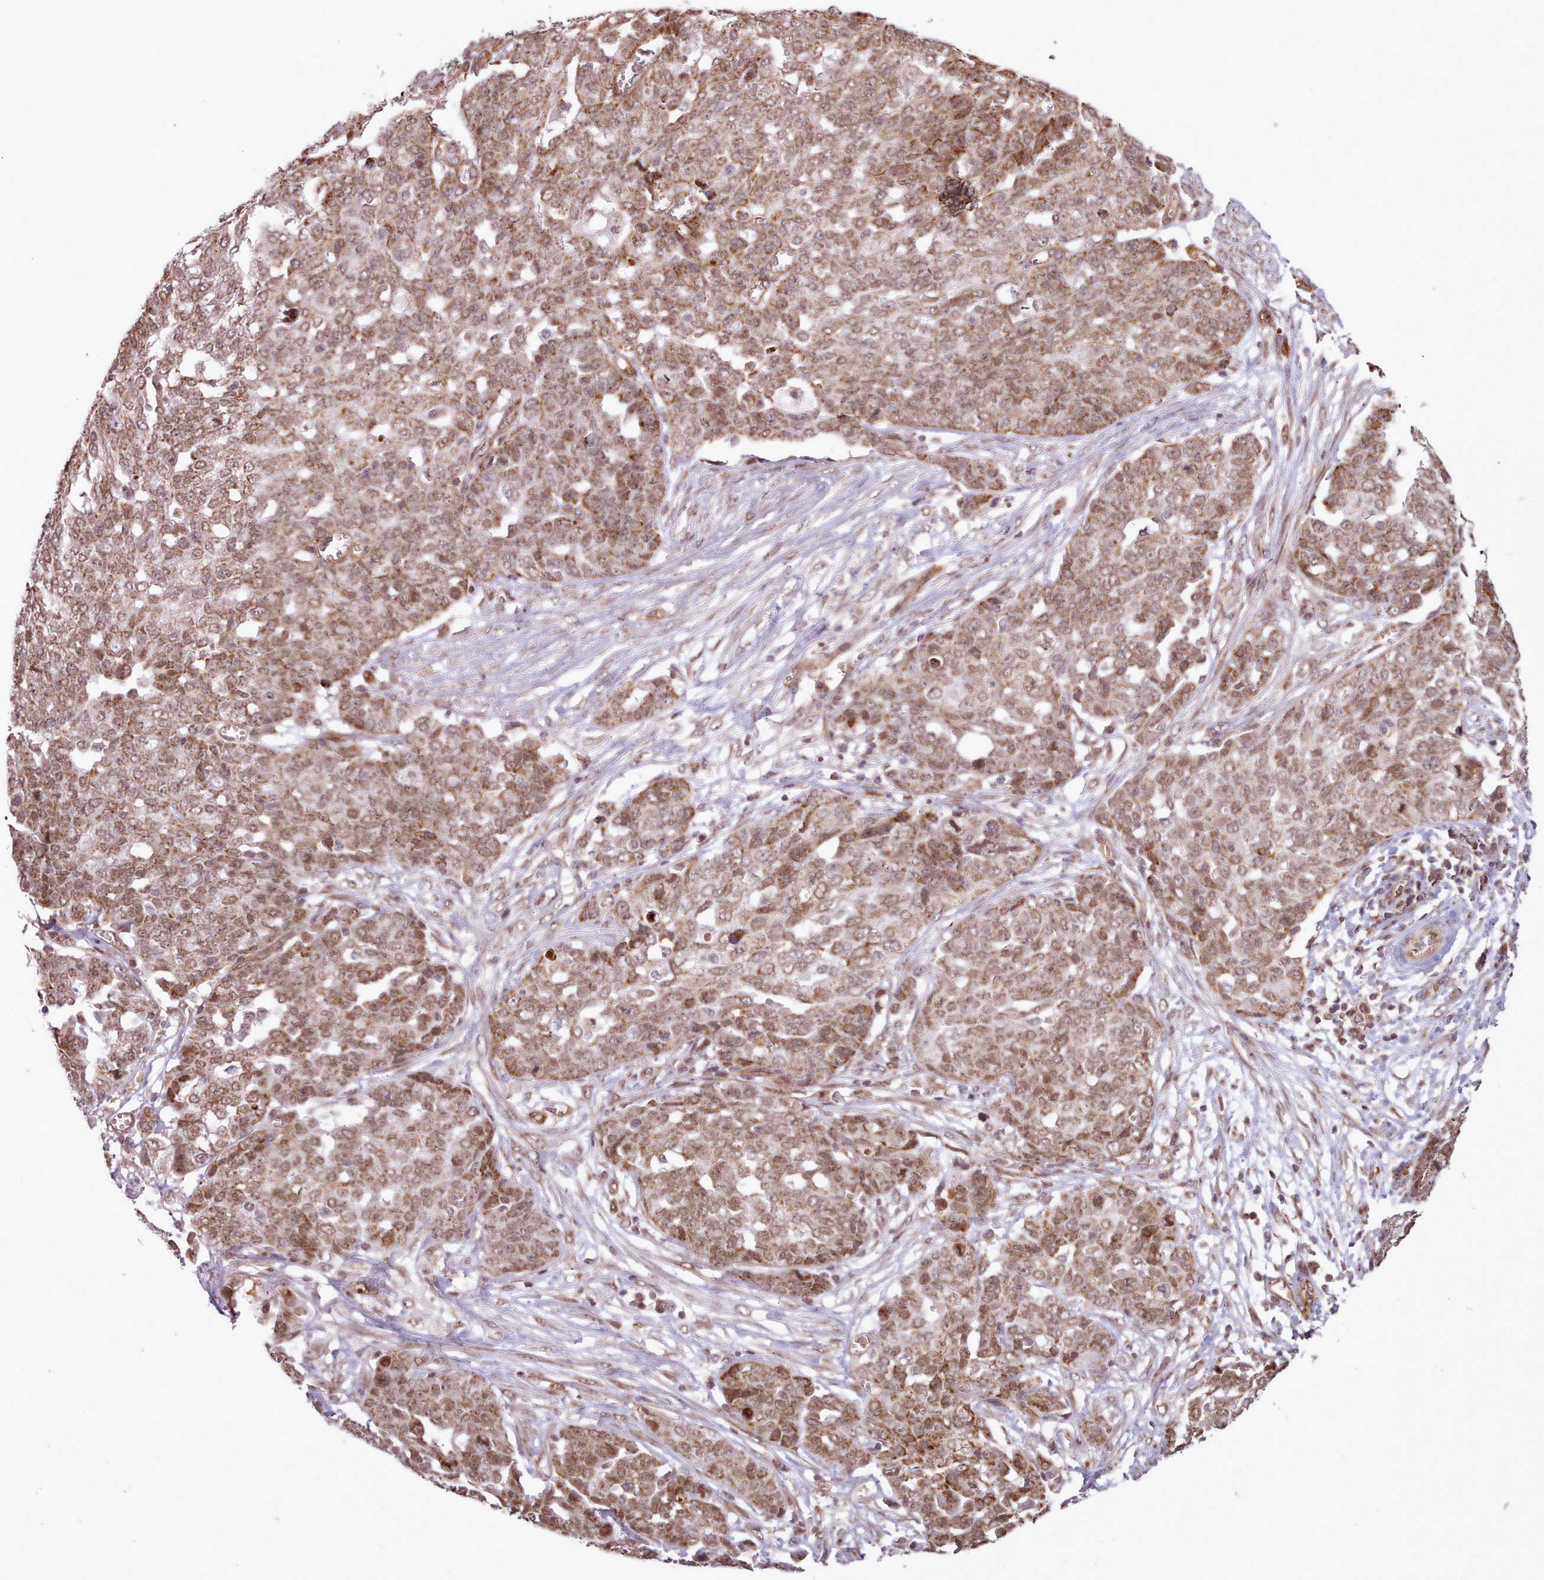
{"staining": {"intensity": "moderate", "quantity": ">75%", "location": "cytoplasmic/membranous,nuclear"}, "tissue": "ovarian cancer", "cell_type": "Tumor cells", "image_type": "cancer", "snomed": [{"axis": "morphology", "description": "Cystadenocarcinoma, serous, NOS"}, {"axis": "topography", "description": "Soft tissue"}, {"axis": "topography", "description": "Ovary"}], "caption": "Ovarian cancer tissue reveals moderate cytoplasmic/membranous and nuclear staining in approximately >75% of tumor cells", "gene": "ZMYM4", "patient": {"sex": "female", "age": 57}}